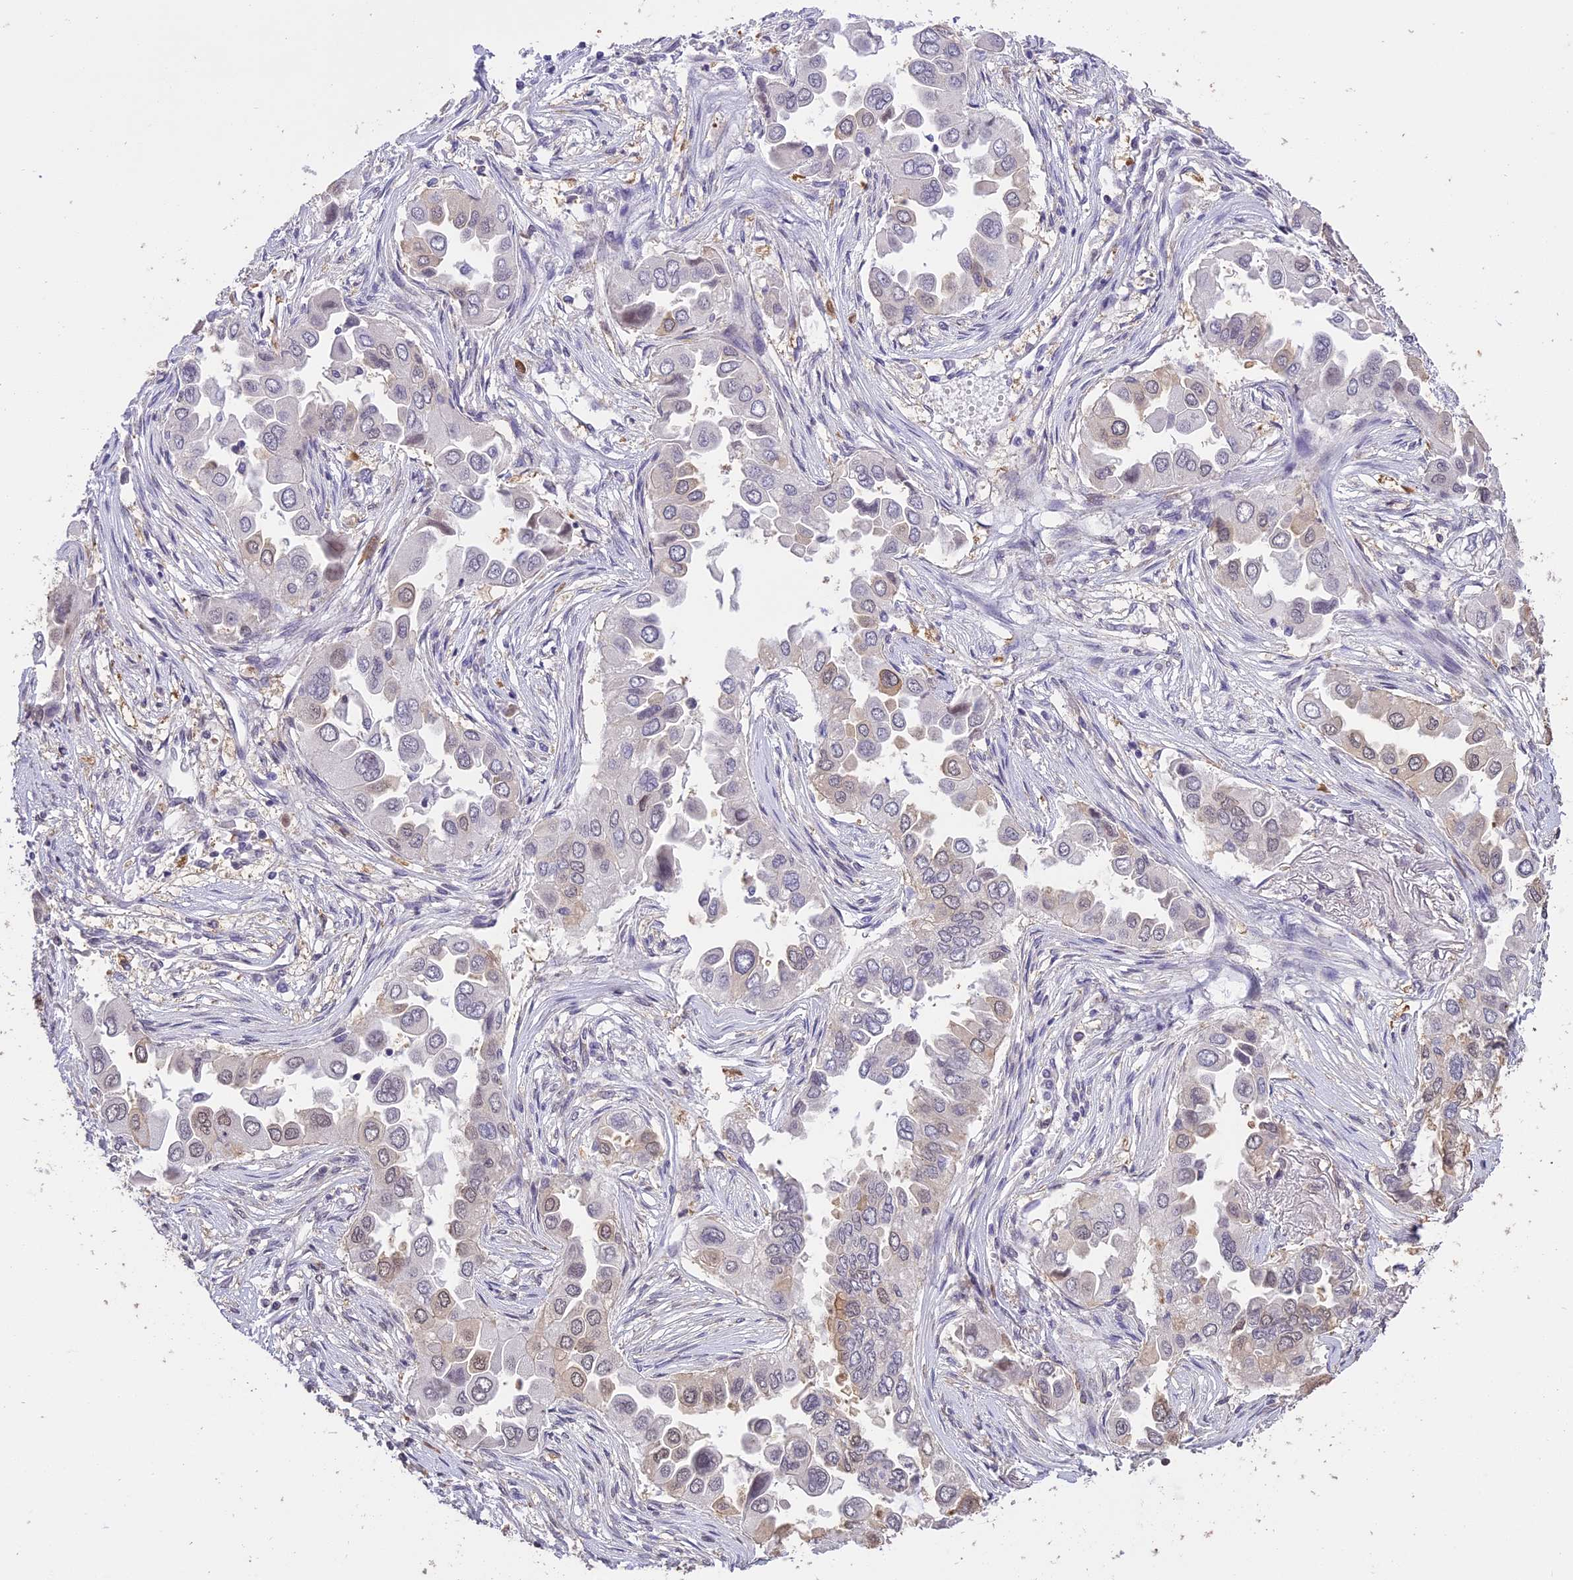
{"staining": {"intensity": "moderate", "quantity": "<25%", "location": "cytoplasmic/membranous,nuclear"}, "tissue": "lung cancer", "cell_type": "Tumor cells", "image_type": "cancer", "snomed": [{"axis": "morphology", "description": "Adenocarcinoma, NOS"}, {"axis": "topography", "description": "Lung"}], "caption": "Protein staining reveals moderate cytoplasmic/membranous and nuclear positivity in about <25% of tumor cells in lung cancer (adenocarcinoma).", "gene": "TIGD7", "patient": {"sex": "female", "age": 76}}